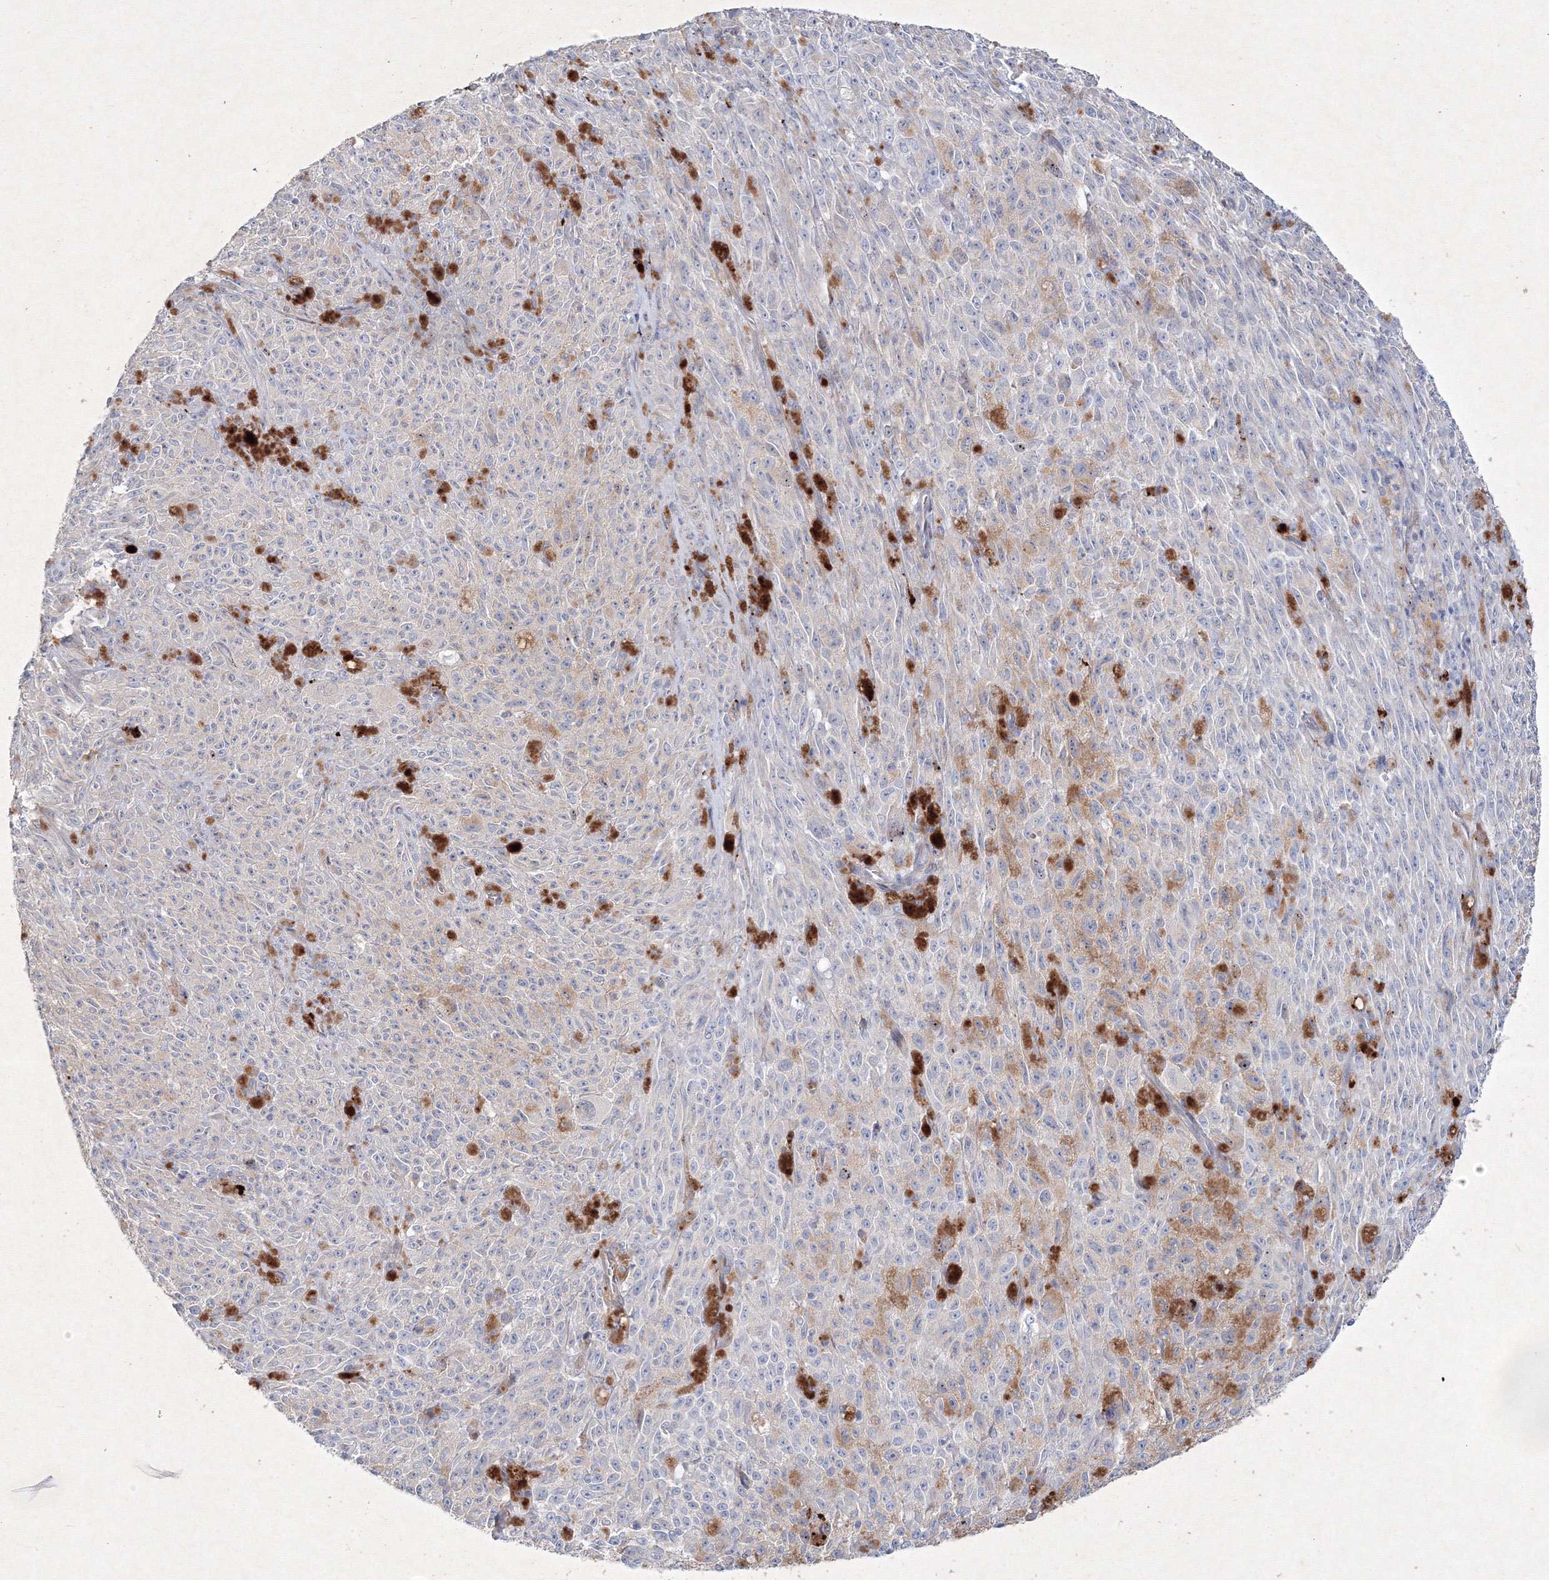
{"staining": {"intensity": "negative", "quantity": "none", "location": "none"}, "tissue": "melanoma", "cell_type": "Tumor cells", "image_type": "cancer", "snomed": [{"axis": "morphology", "description": "Malignant melanoma, NOS"}, {"axis": "topography", "description": "Skin"}], "caption": "IHC micrograph of neoplastic tissue: human malignant melanoma stained with DAB demonstrates no significant protein expression in tumor cells.", "gene": "CXXC4", "patient": {"sex": "female", "age": 82}}